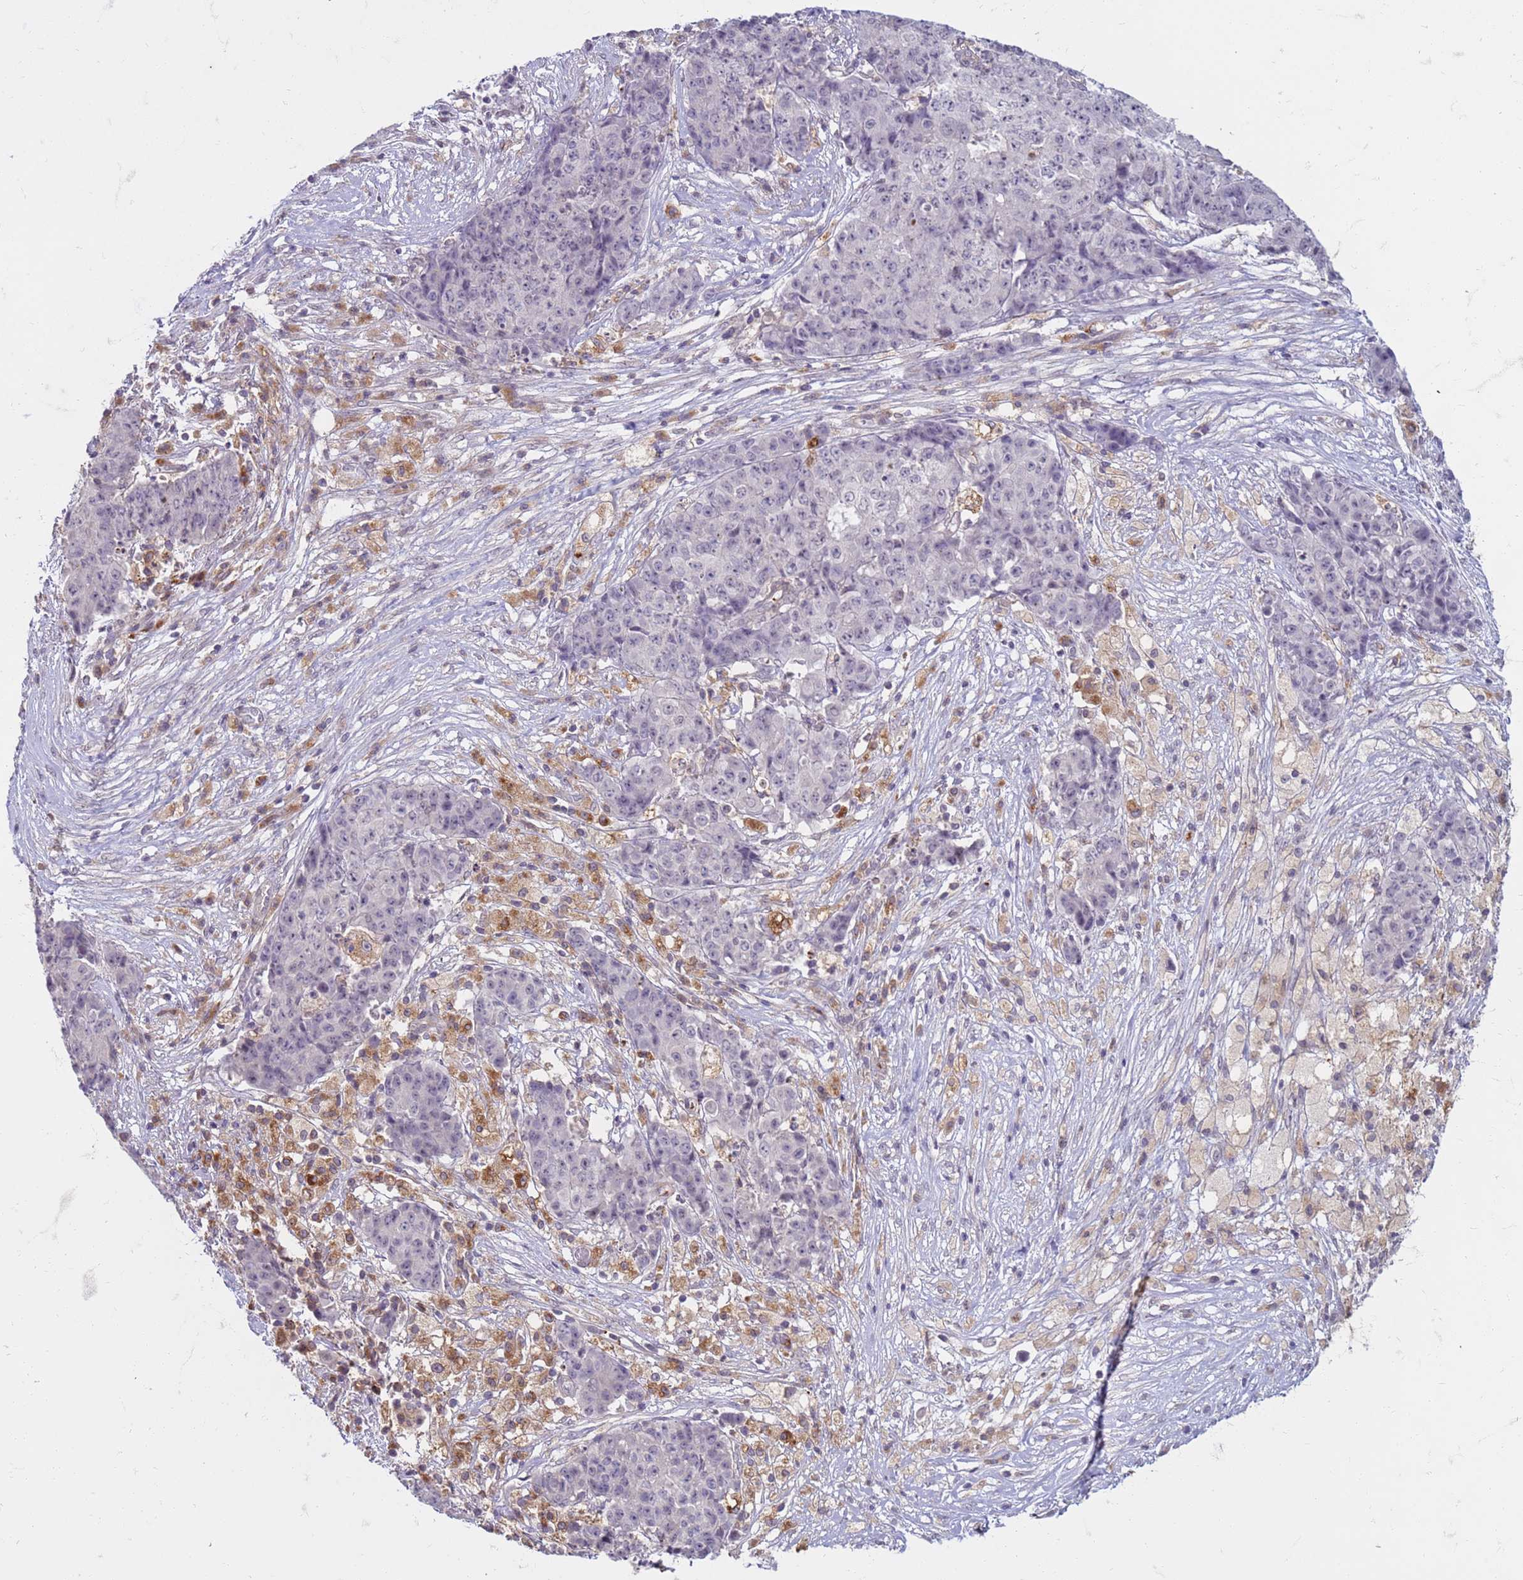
{"staining": {"intensity": "negative", "quantity": "none", "location": "none"}, "tissue": "ovarian cancer", "cell_type": "Tumor cells", "image_type": "cancer", "snomed": [{"axis": "morphology", "description": "Carcinoma, endometroid"}, {"axis": "topography", "description": "Ovary"}], "caption": "This is an immunohistochemistry image of human ovarian endometroid carcinoma. There is no positivity in tumor cells.", "gene": "SLC15A3", "patient": {"sex": "female", "age": 42}}